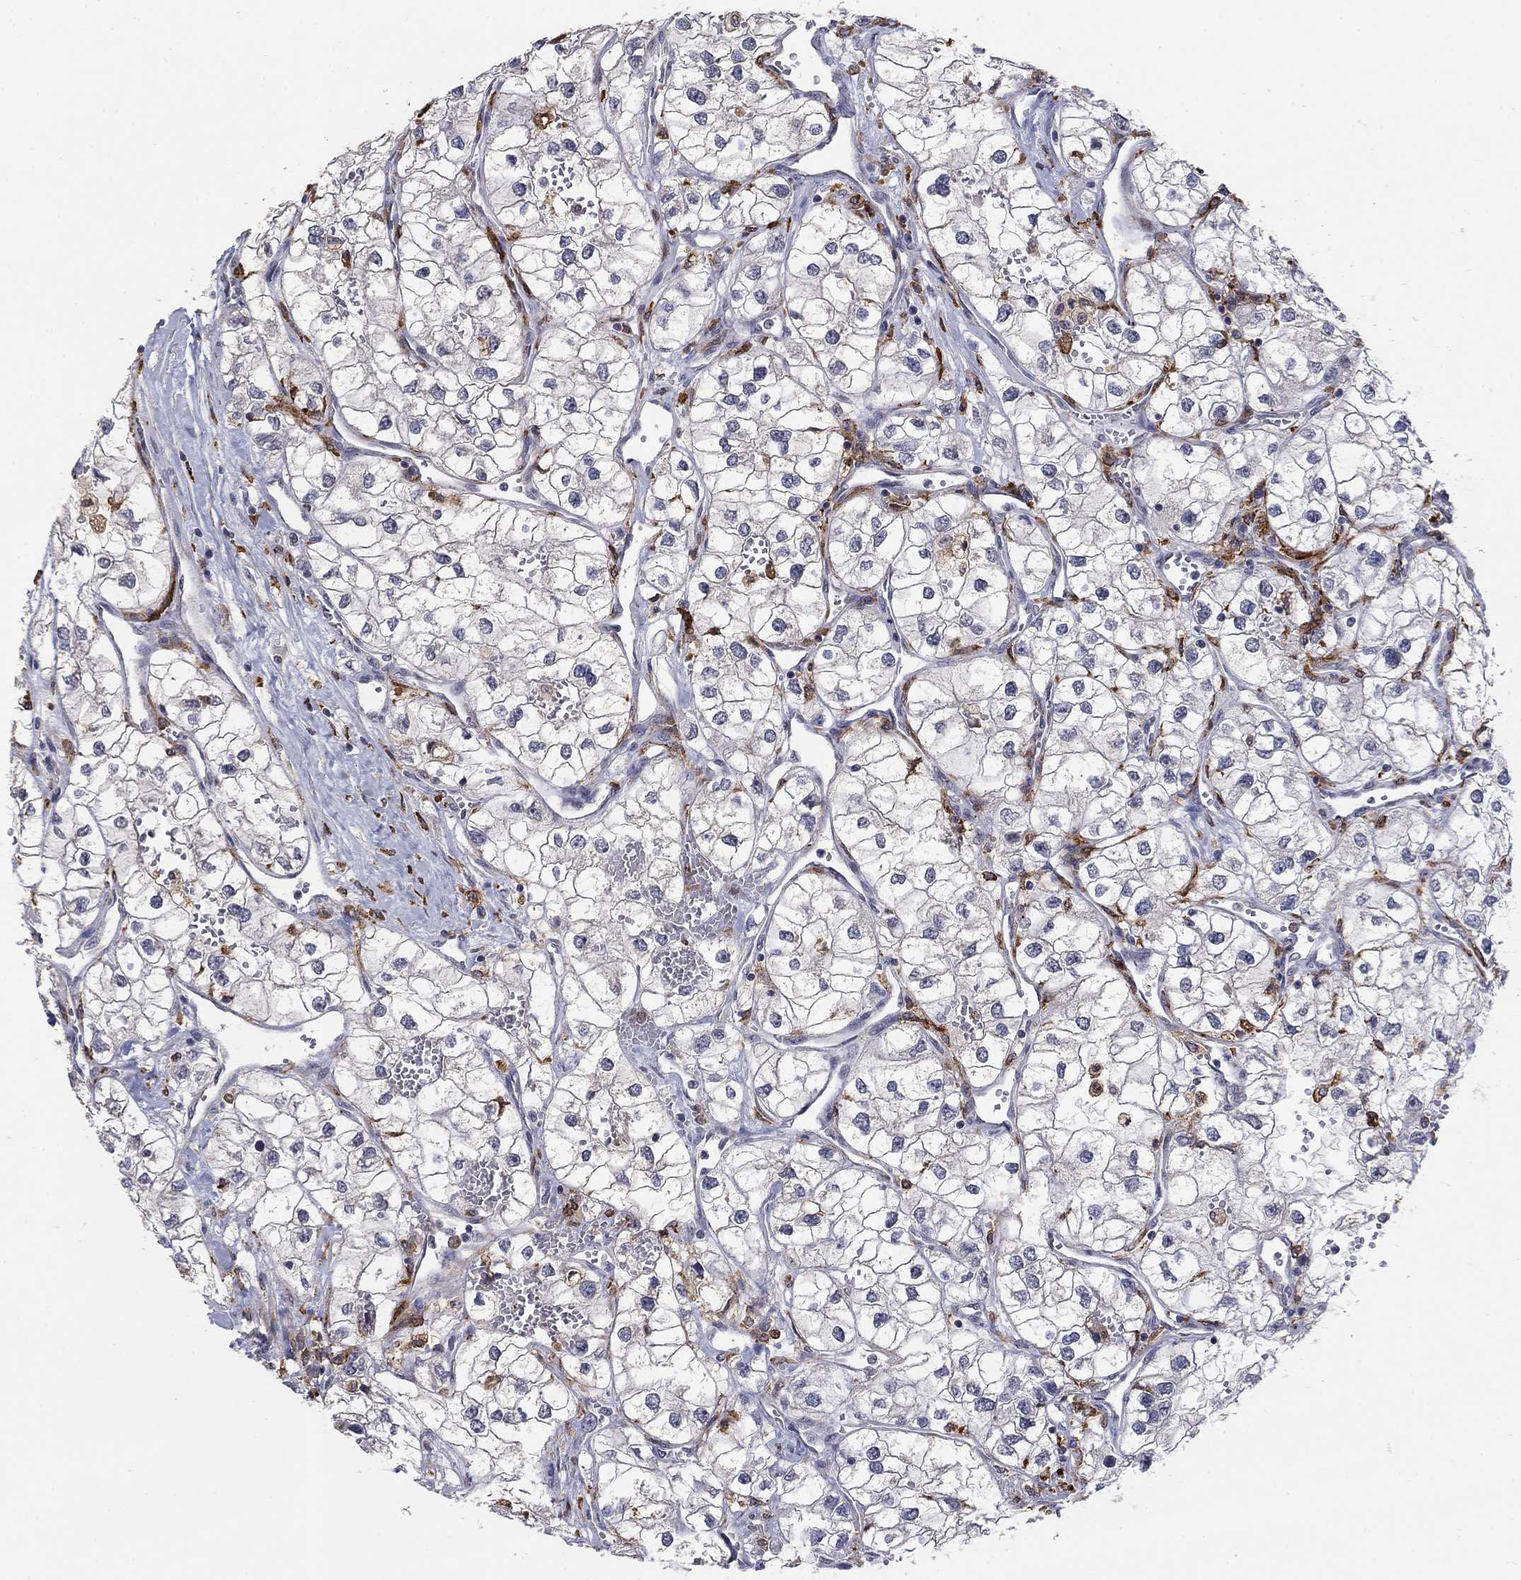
{"staining": {"intensity": "negative", "quantity": "none", "location": "none"}, "tissue": "renal cancer", "cell_type": "Tumor cells", "image_type": "cancer", "snomed": [{"axis": "morphology", "description": "Adenocarcinoma, NOS"}, {"axis": "topography", "description": "Kidney"}], "caption": "This is an immunohistochemistry photomicrograph of renal cancer (adenocarcinoma). There is no positivity in tumor cells.", "gene": "GRIA3", "patient": {"sex": "male", "age": 59}}